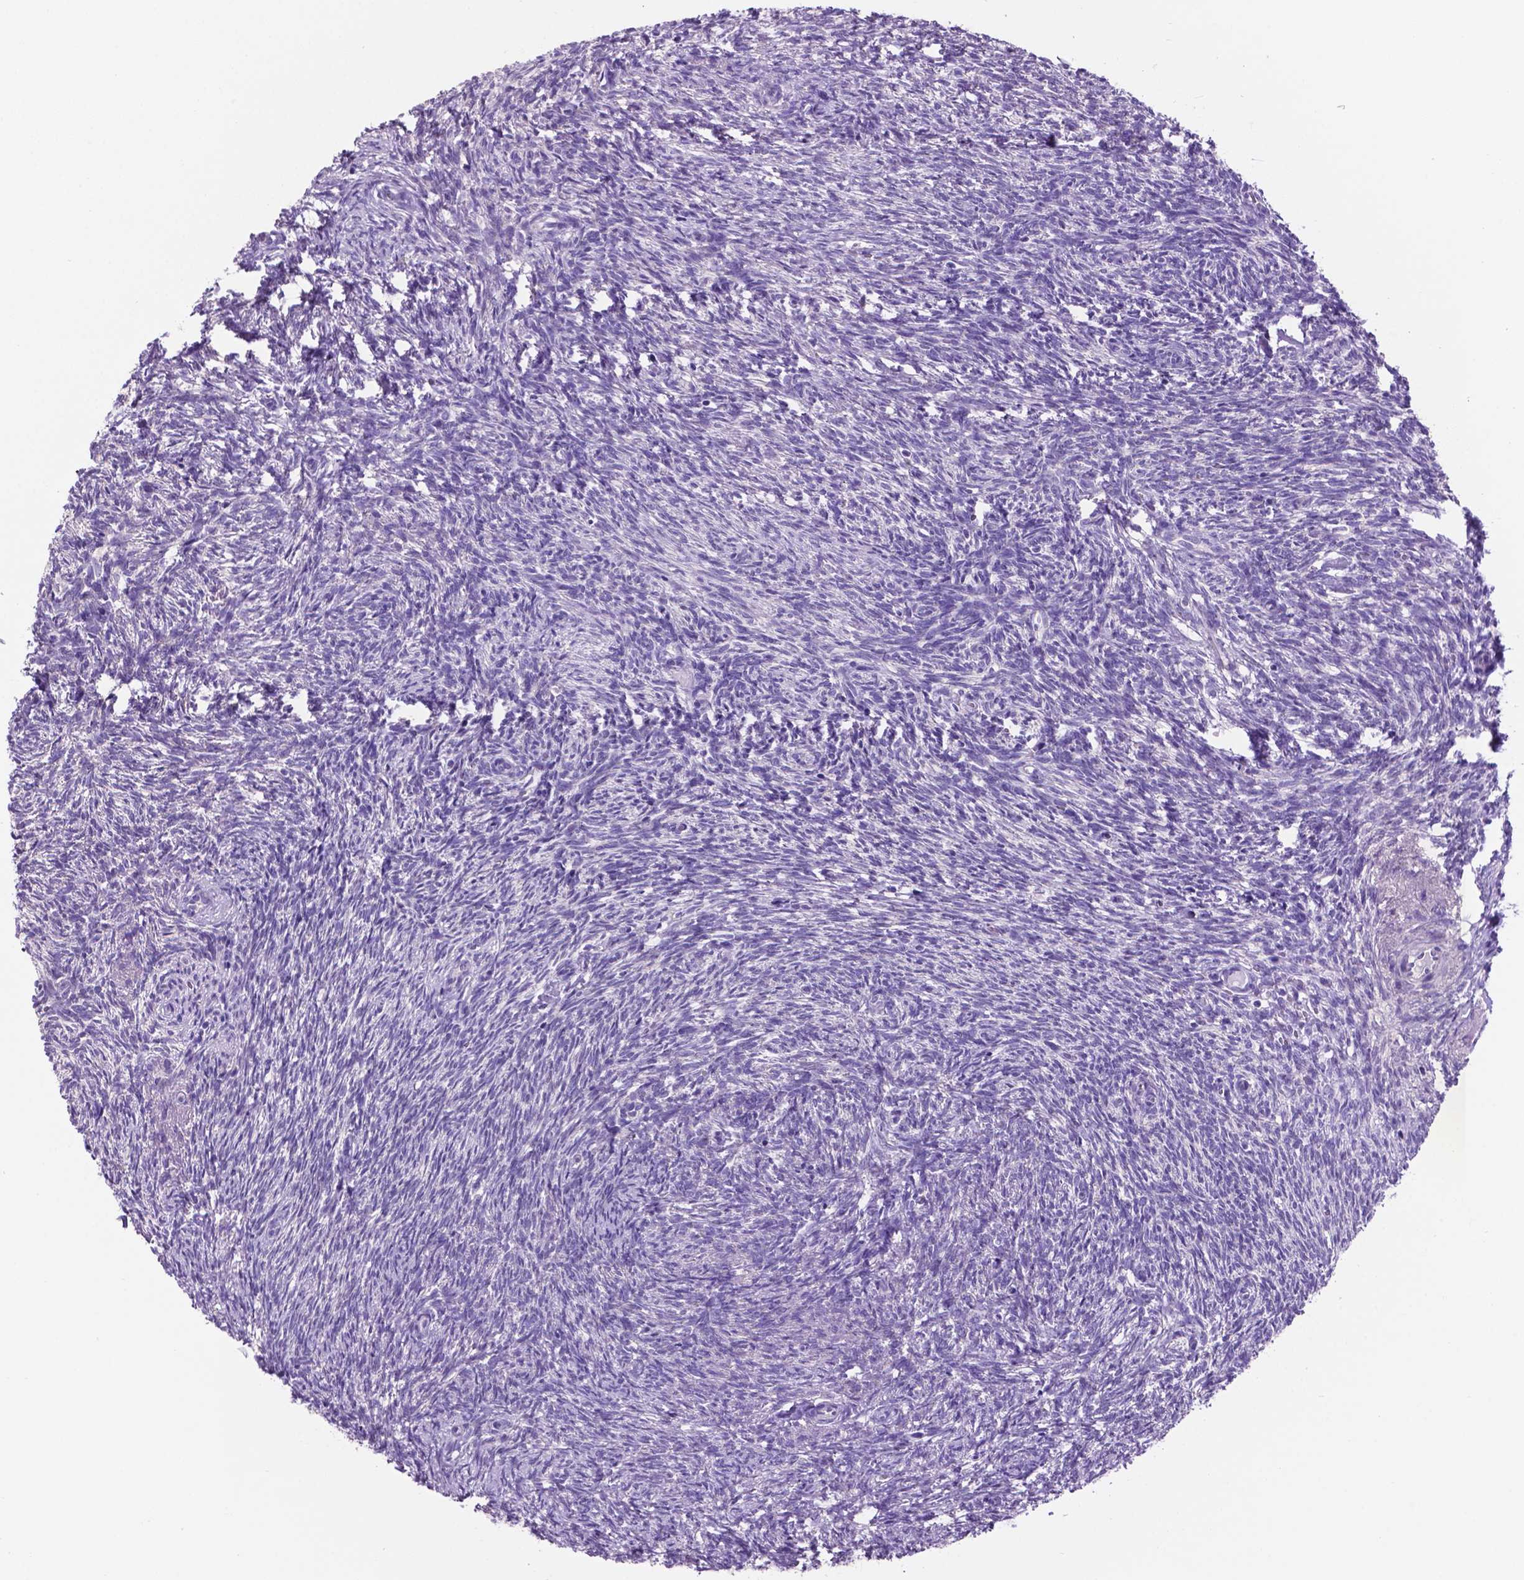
{"staining": {"intensity": "moderate", "quantity": "<25%", "location": "nuclear"}, "tissue": "ovary", "cell_type": "Follicle cells", "image_type": "normal", "snomed": [{"axis": "morphology", "description": "Normal tissue, NOS"}, {"axis": "topography", "description": "Ovary"}], "caption": "Protein staining of unremarkable ovary exhibits moderate nuclear positivity in approximately <25% of follicle cells.", "gene": "SPDYA", "patient": {"sex": "female", "age": 46}}